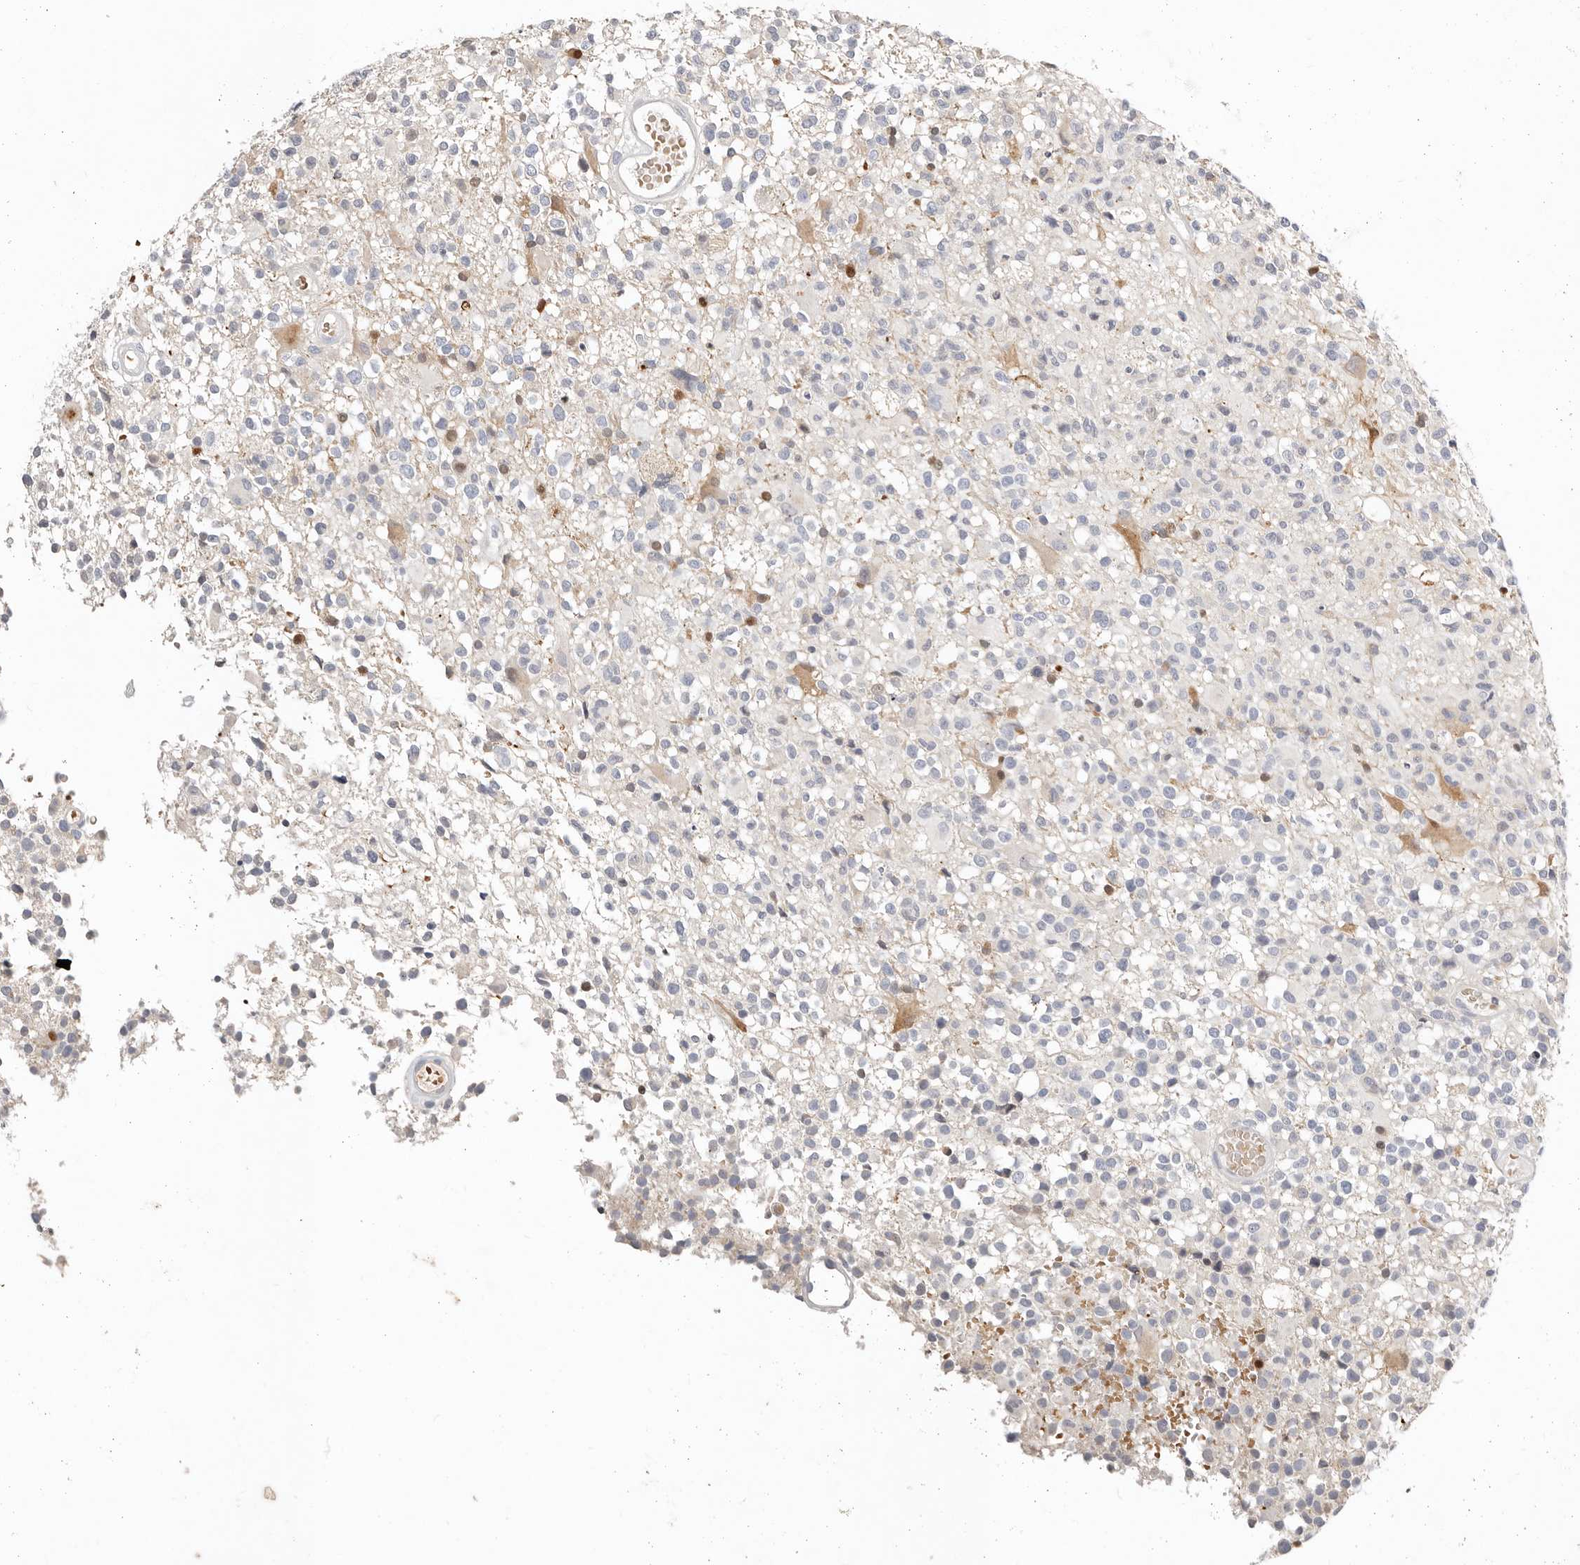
{"staining": {"intensity": "negative", "quantity": "none", "location": "none"}, "tissue": "glioma", "cell_type": "Tumor cells", "image_type": "cancer", "snomed": [{"axis": "morphology", "description": "Glioma, malignant, High grade"}, {"axis": "morphology", "description": "Glioblastoma, NOS"}, {"axis": "topography", "description": "Brain"}], "caption": "The histopathology image reveals no significant positivity in tumor cells of glioblastoma. The staining was performed using DAB to visualize the protein expression in brown, while the nuclei were stained in blue with hematoxylin (Magnification: 20x).", "gene": "TMEM63B", "patient": {"sex": "male", "age": 60}}